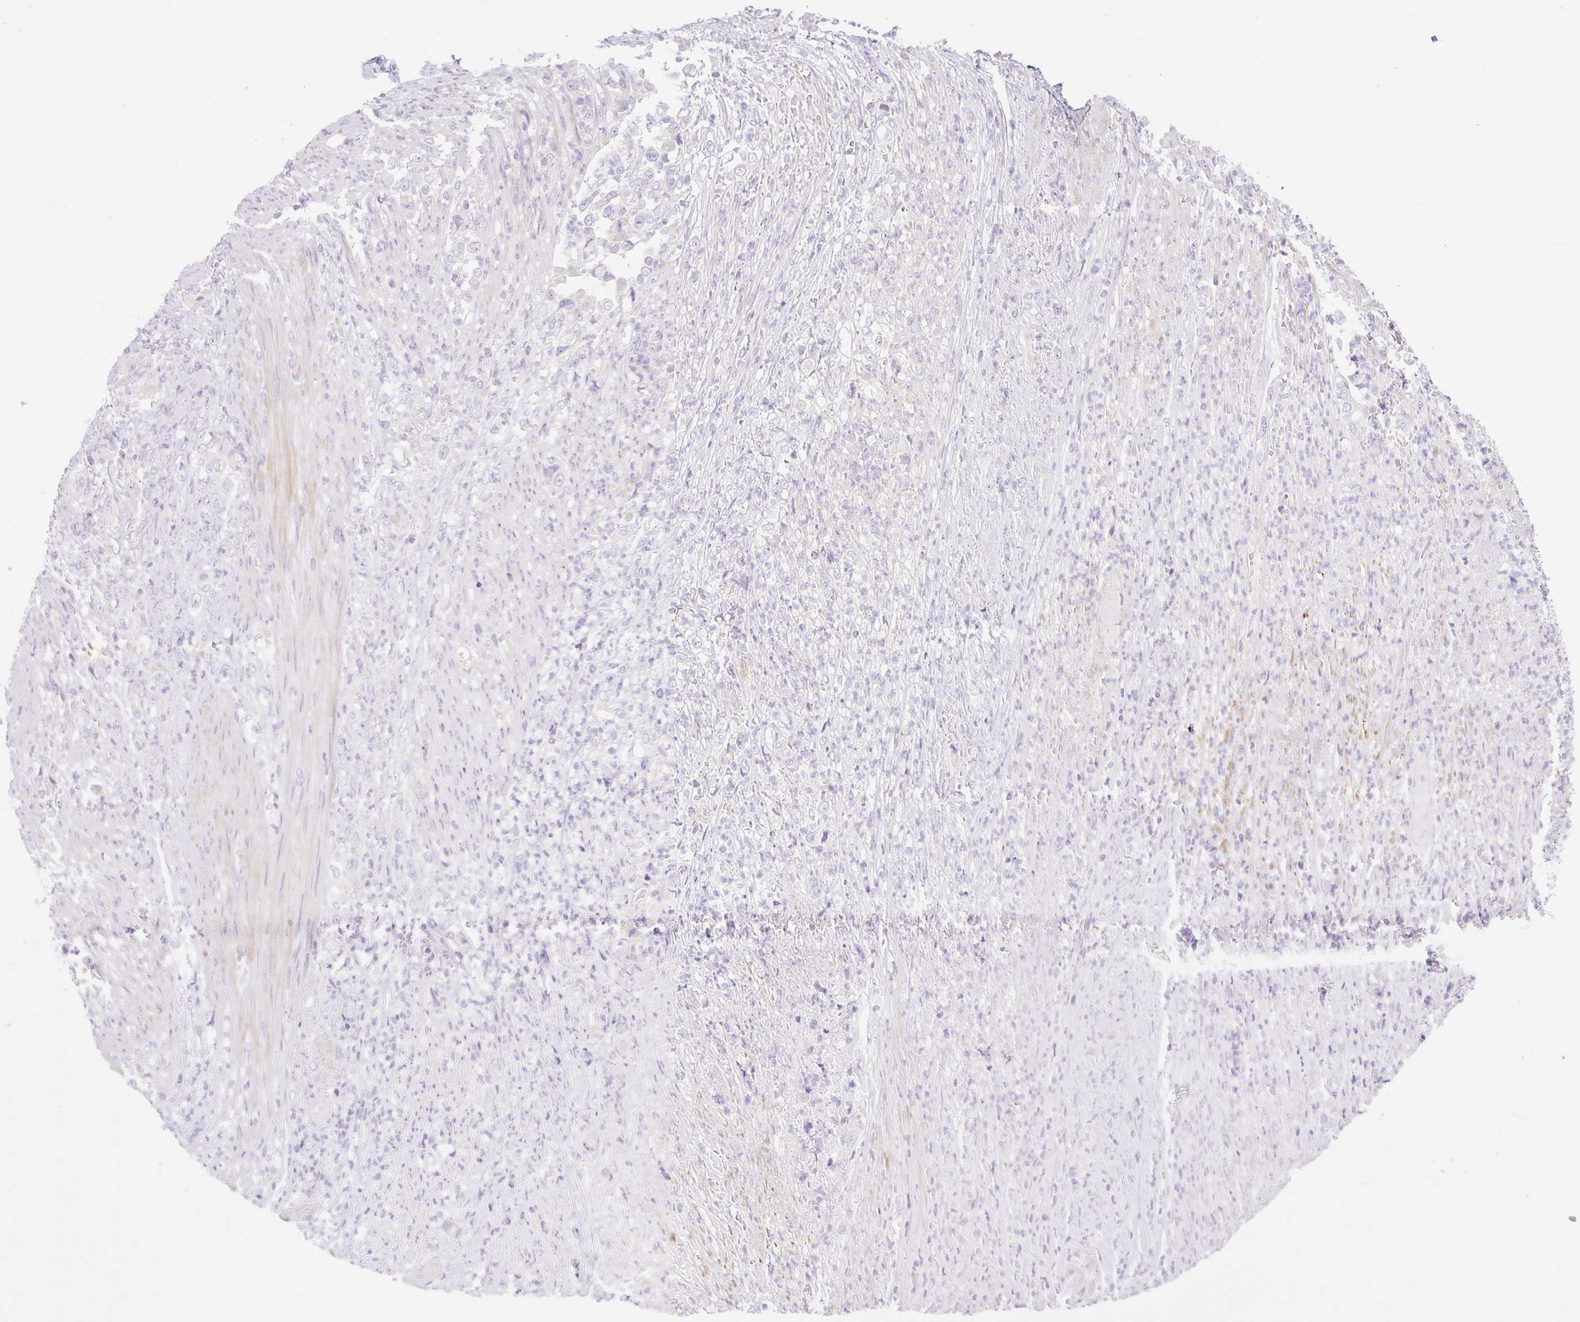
{"staining": {"intensity": "negative", "quantity": "none", "location": "none"}, "tissue": "stomach cancer", "cell_type": "Tumor cells", "image_type": "cancer", "snomed": [{"axis": "morphology", "description": "Normal tissue, NOS"}, {"axis": "morphology", "description": "Adenocarcinoma, NOS"}, {"axis": "topography", "description": "Stomach"}], "caption": "Immunohistochemistry histopathology image of neoplastic tissue: stomach cancer stained with DAB (3,3'-diaminobenzidine) demonstrates no significant protein expression in tumor cells.", "gene": "VPS25", "patient": {"sex": "female", "age": 79}}